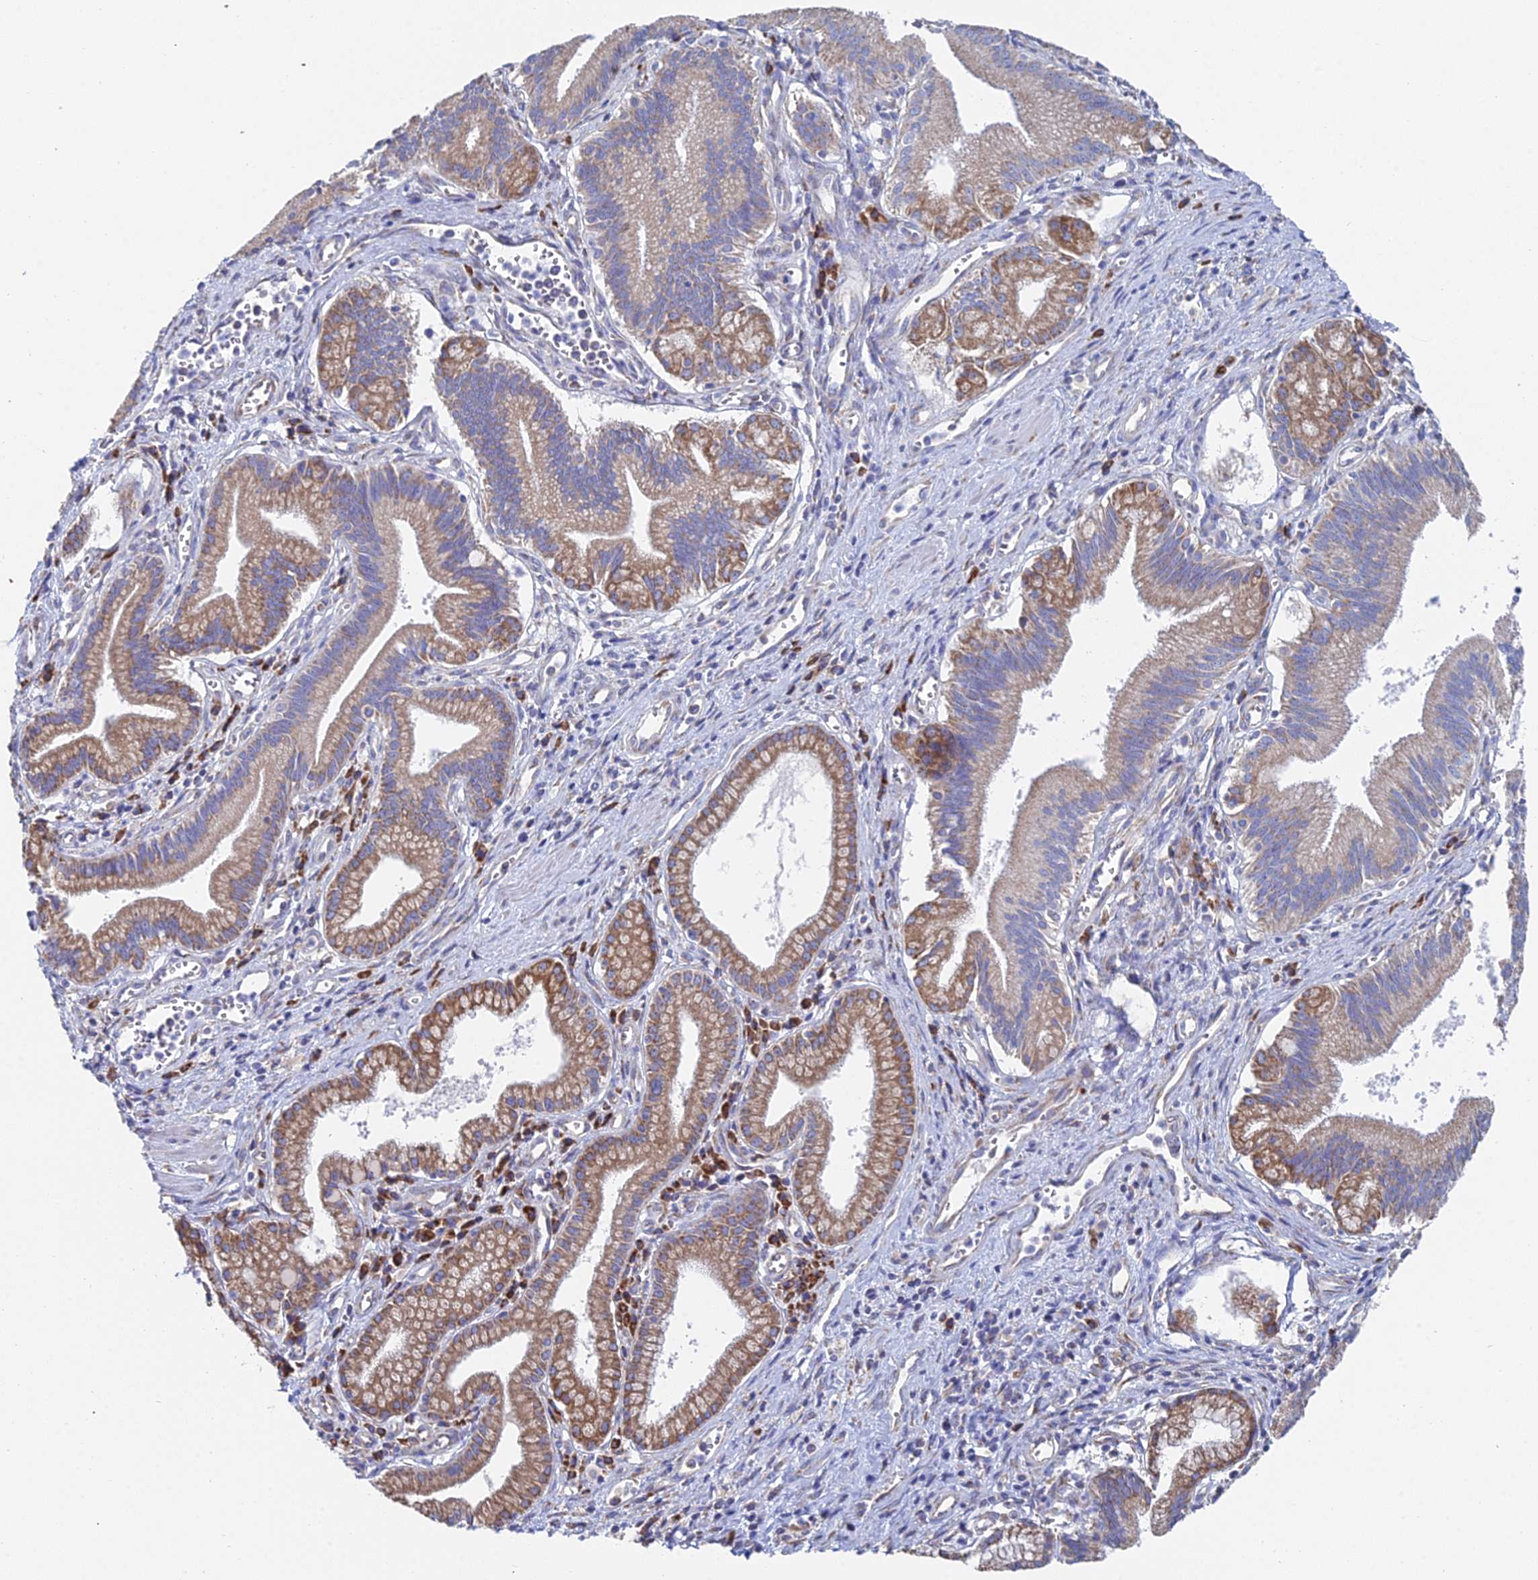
{"staining": {"intensity": "moderate", "quantity": ">75%", "location": "cytoplasmic/membranous"}, "tissue": "pancreatic cancer", "cell_type": "Tumor cells", "image_type": "cancer", "snomed": [{"axis": "morphology", "description": "Adenocarcinoma, NOS"}, {"axis": "topography", "description": "Pancreas"}], "caption": "This is an image of immunohistochemistry staining of pancreatic cancer, which shows moderate expression in the cytoplasmic/membranous of tumor cells.", "gene": "CRACR2B", "patient": {"sex": "male", "age": 78}}